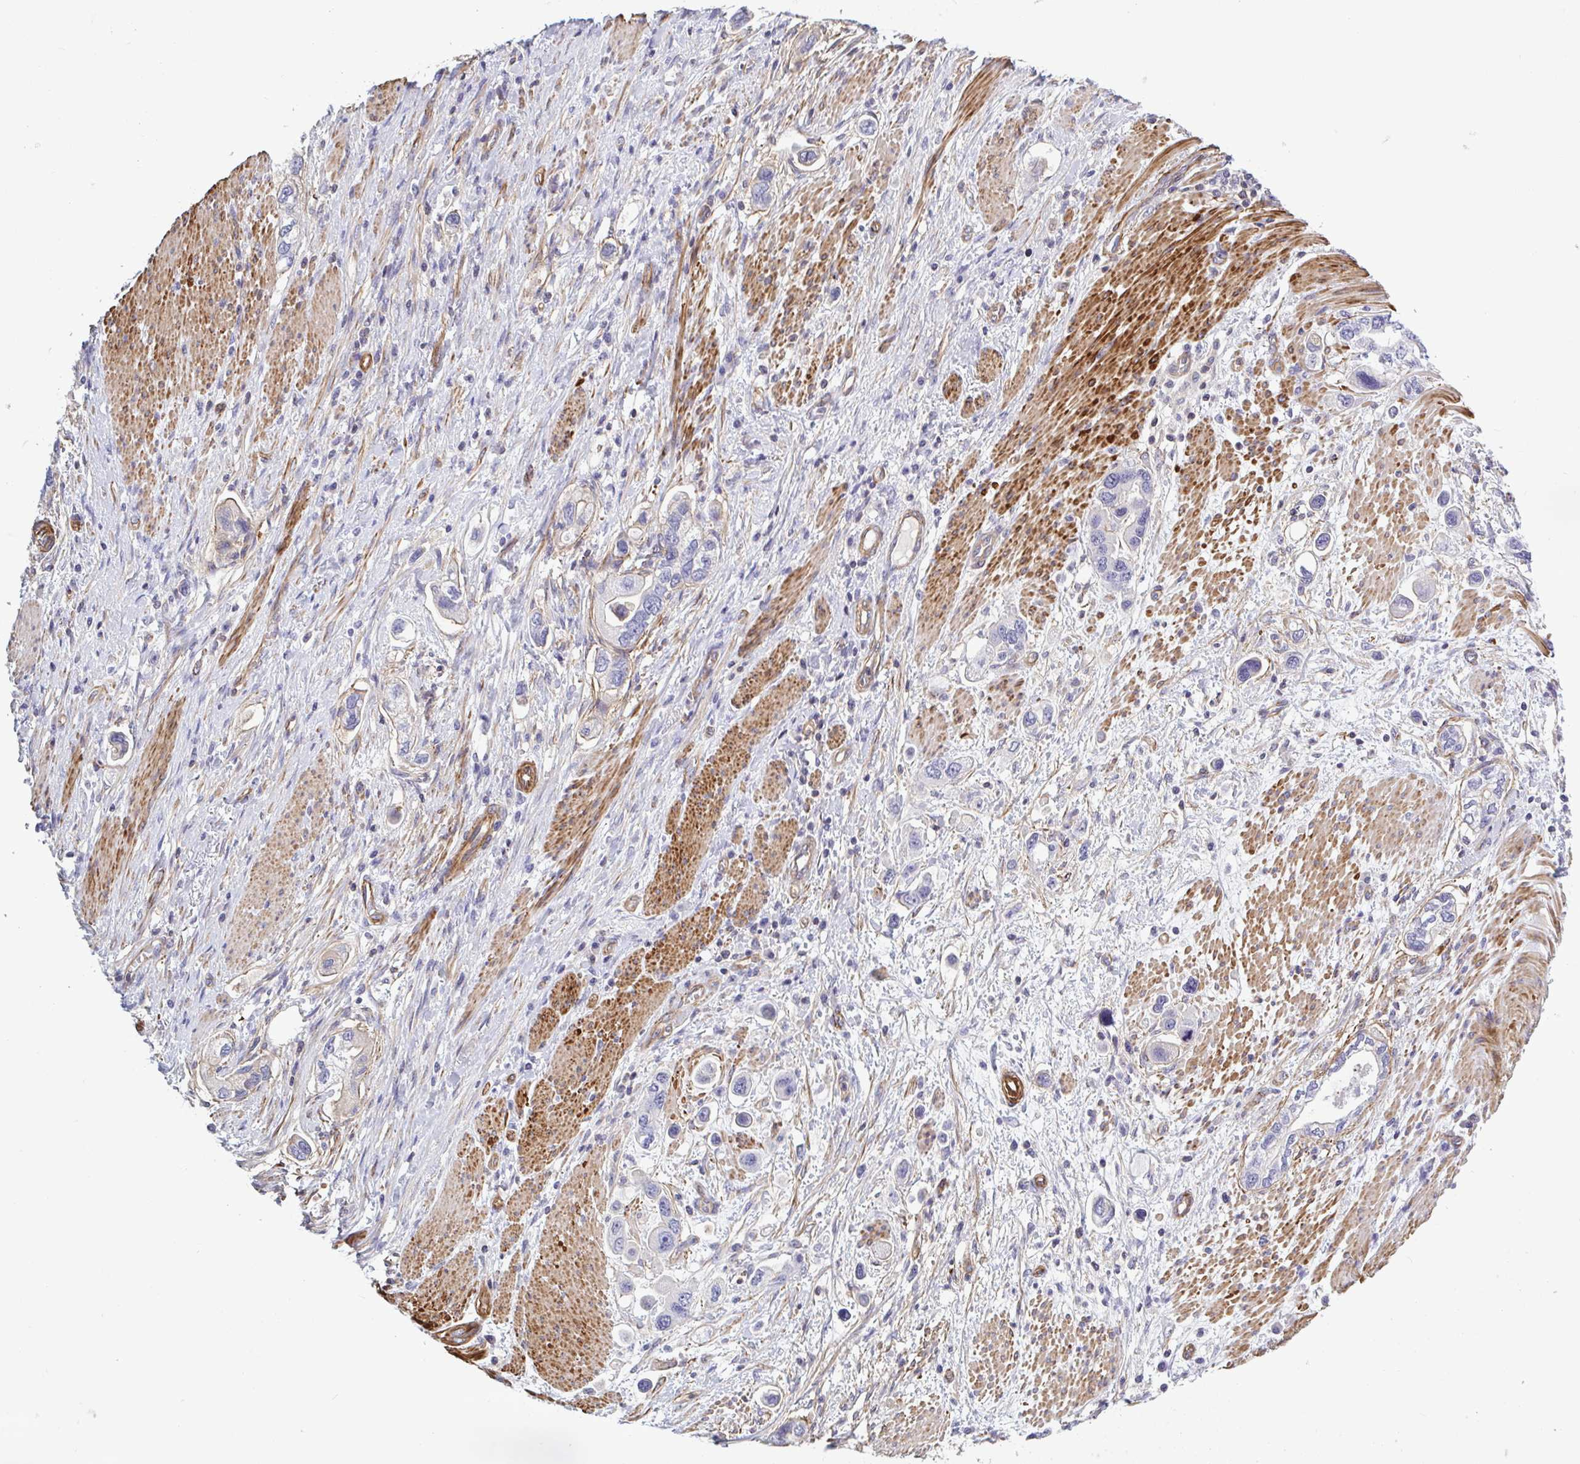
{"staining": {"intensity": "negative", "quantity": "none", "location": "none"}, "tissue": "stomach cancer", "cell_type": "Tumor cells", "image_type": "cancer", "snomed": [{"axis": "morphology", "description": "Adenocarcinoma, NOS"}, {"axis": "topography", "description": "Stomach, lower"}], "caption": "Adenocarcinoma (stomach) stained for a protein using immunohistochemistry shows no expression tumor cells.", "gene": "SHISA7", "patient": {"sex": "female", "age": 93}}